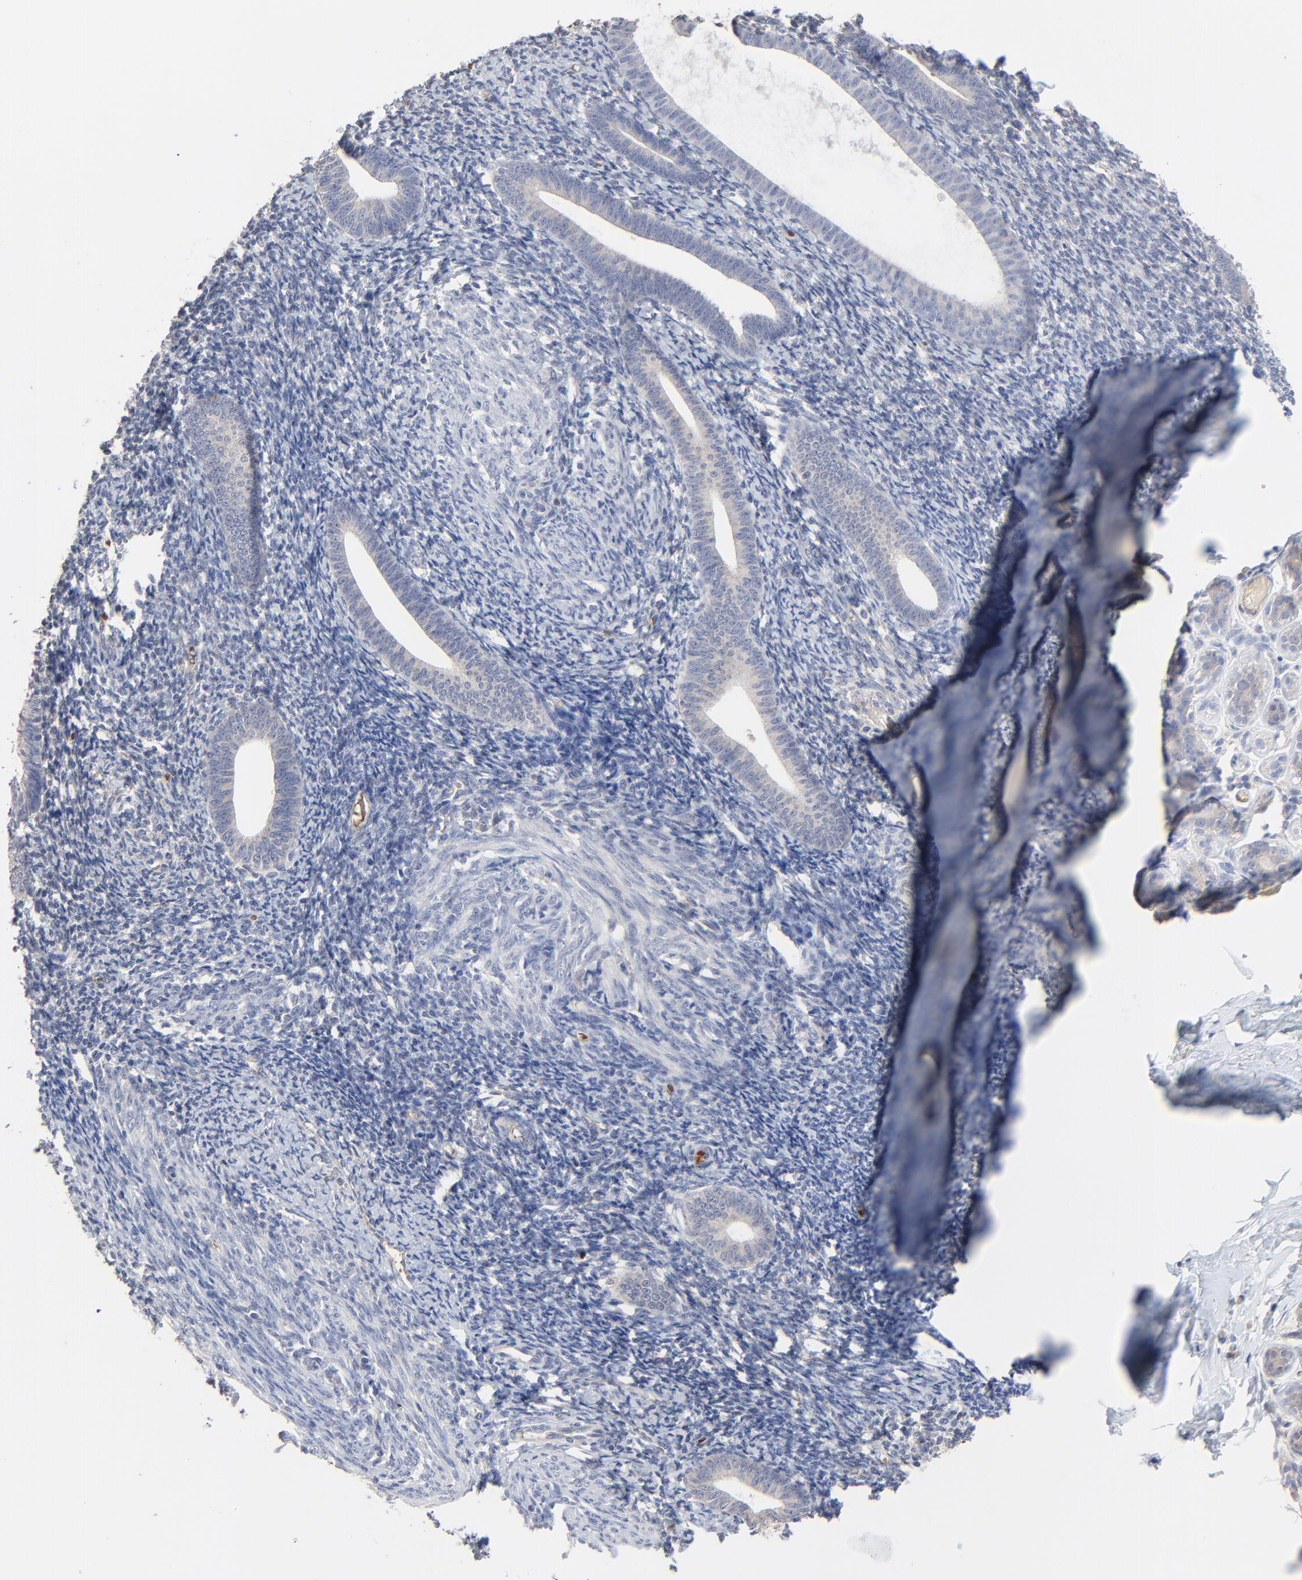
{"staining": {"intensity": "negative", "quantity": "none", "location": "none"}, "tissue": "endometrium", "cell_type": "Cells in endometrial stroma", "image_type": "normal", "snomed": [{"axis": "morphology", "description": "Normal tissue, NOS"}, {"axis": "topography", "description": "Endometrium"}], "caption": "DAB (3,3'-diaminobenzidine) immunohistochemical staining of benign endometrium demonstrates no significant staining in cells in endometrial stroma. (DAB (3,3'-diaminobenzidine) immunohistochemistry (IHC) with hematoxylin counter stain).", "gene": "FANCB", "patient": {"sex": "female", "age": 57}}